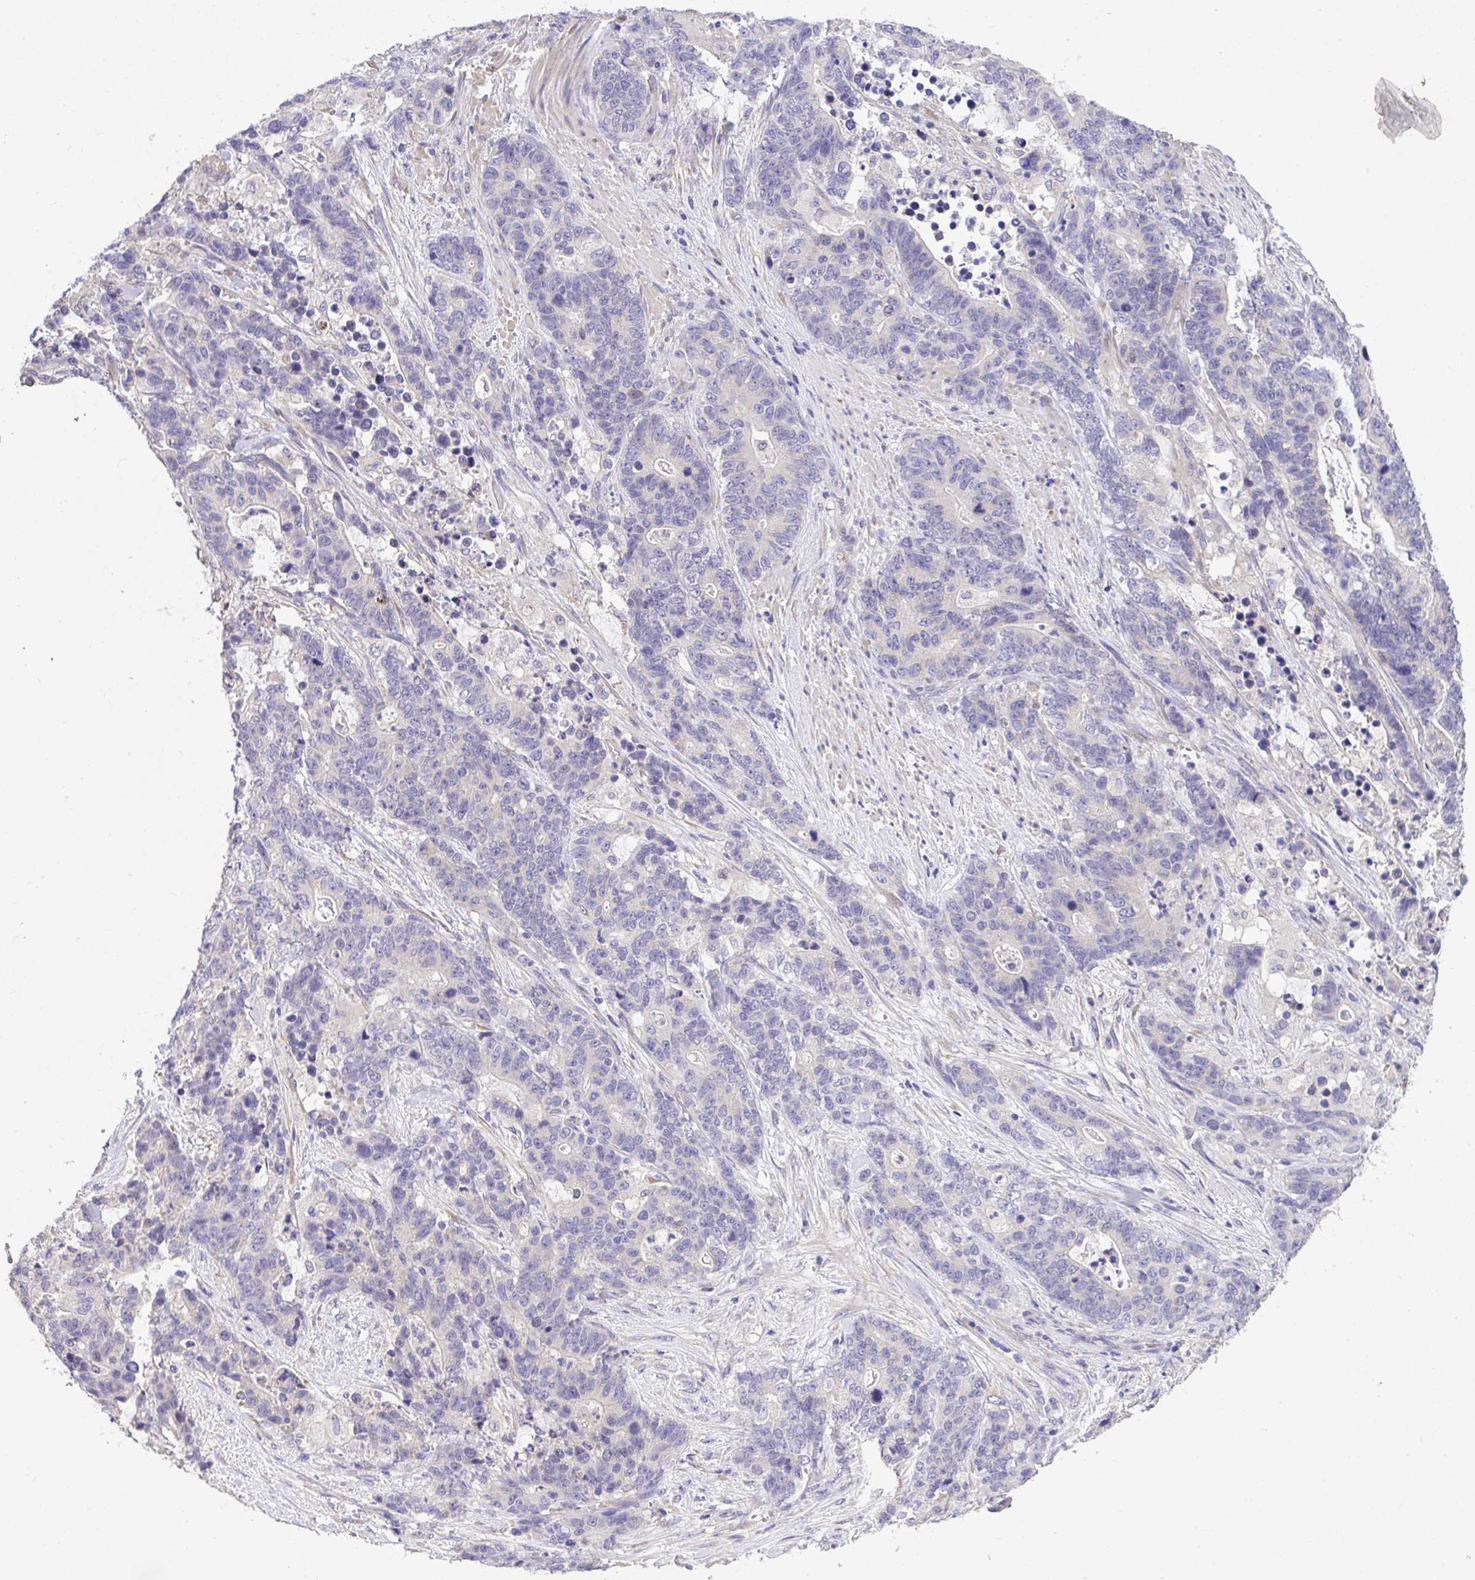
{"staining": {"intensity": "negative", "quantity": "none", "location": "none"}, "tissue": "stomach cancer", "cell_type": "Tumor cells", "image_type": "cancer", "snomed": [{"axis": "morphology", "description": "Normal tissue, NOS"}, {"axis": "morphology", "description": "Adenocarcinoma, NOS"}, {"axis": "topography", "description": "Stomach"}], "caption": "Adenocarcinoma (stomach) was stained to show a protein in brown. There is no significant positivity in tumor cells. (Stains: DAB (3,3'-diaminobenzidine) immunohistochemistry (IHC) with hematoxylin counter stain, Microscopy: brightfield microscopy at high magnification).", "gene": "MPC2", "patient": {"sex": "female", "age": 64}}